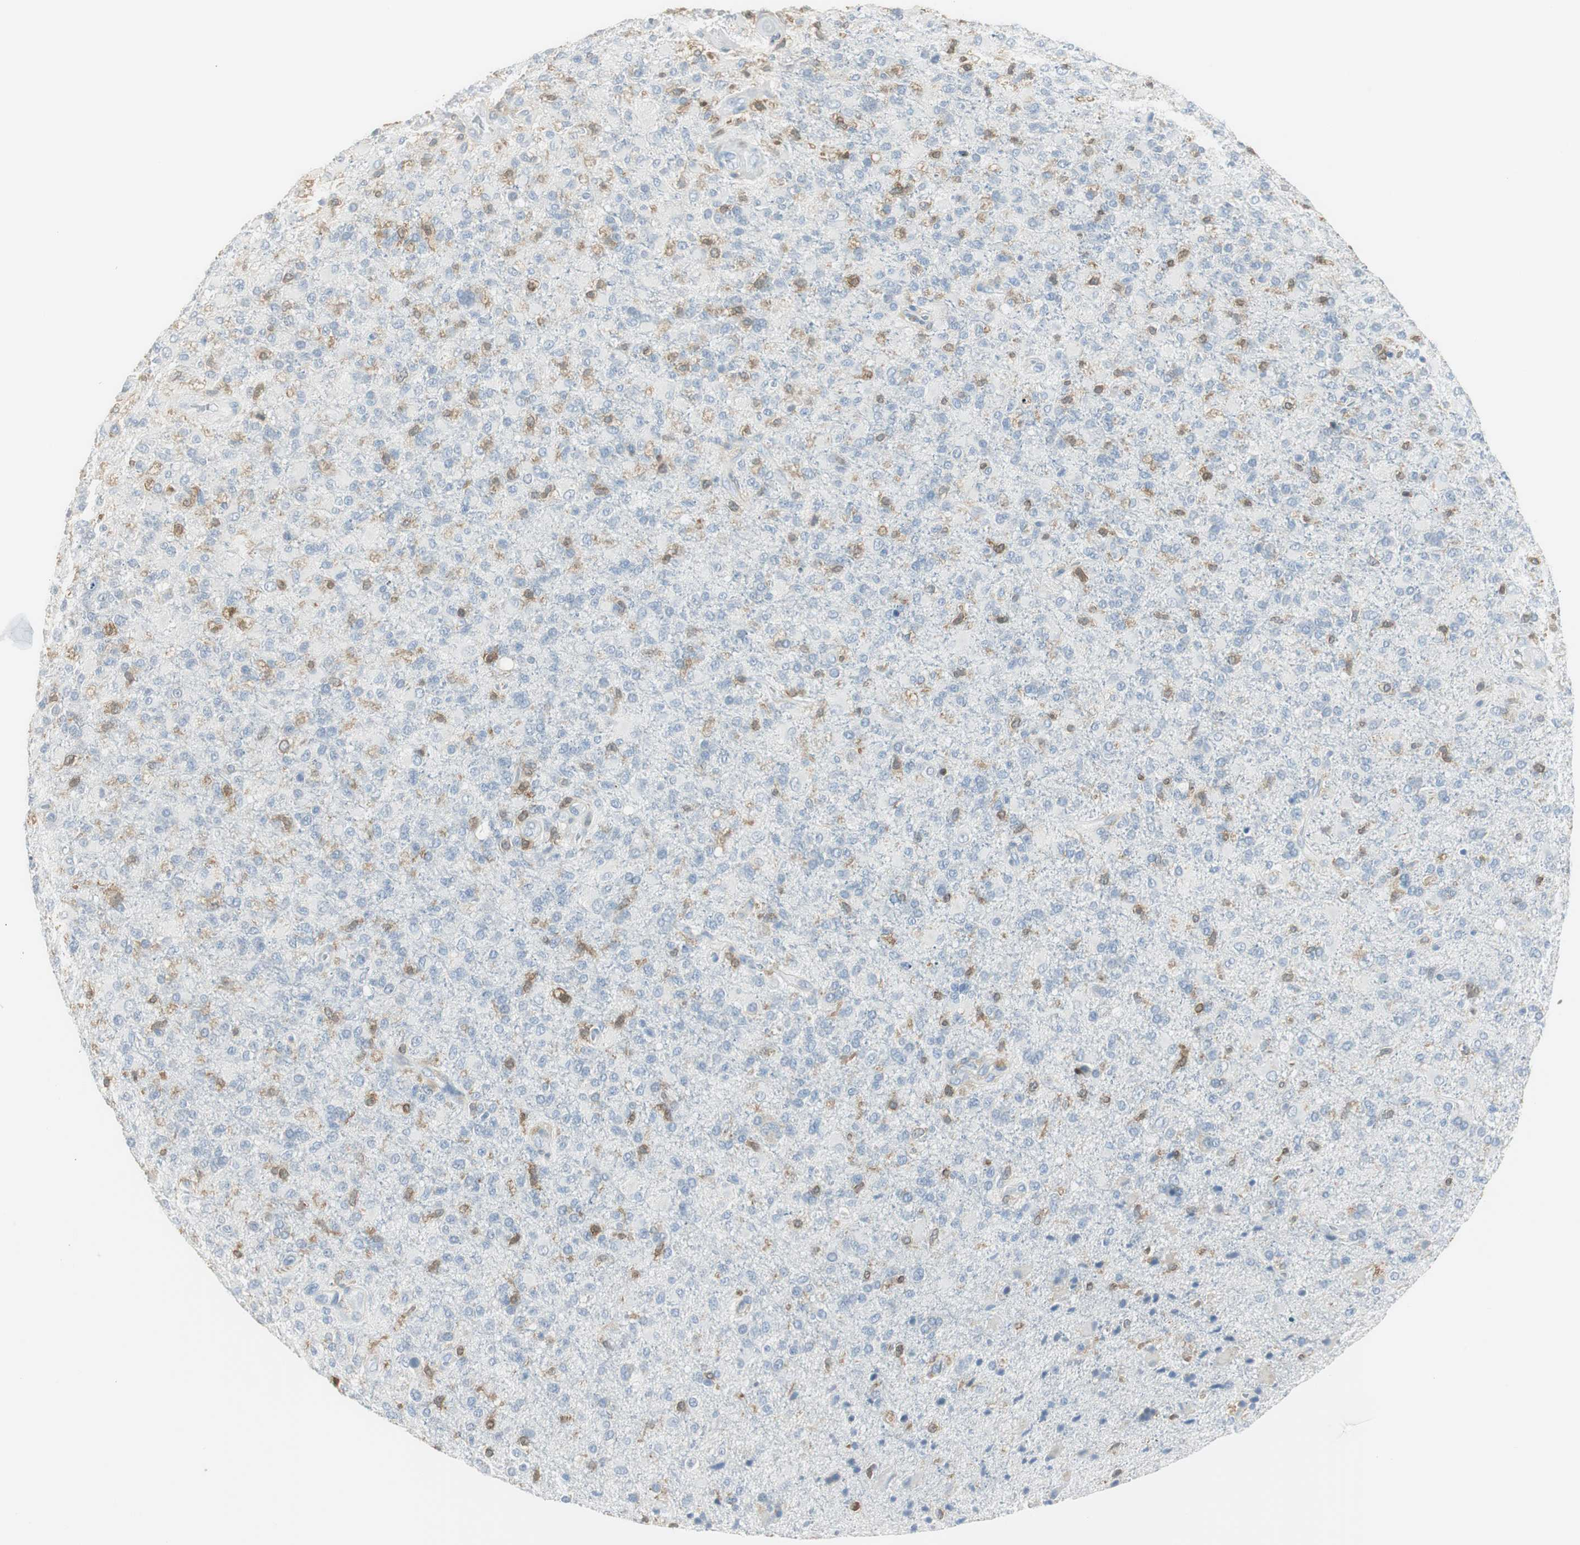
{"staining": {"intensity": "weak", "quantity": "25%-75%", "location": "cytoplasmic/membranous"}, "tissue": "glioma", "cell_type": "Tumor cells", "image_type": "cancer", "snomed": [{"axis": "morphology", "description": "Glioma, malignant, High grade"}, {"axis": "topography", "description": "Brain"}], "caption": "Brown immunohistochemical staining in human glioma shows weak cytoplasmic/membranous expression in approximately 25%-75% of tumor cells.", "gene": "MSTO1", "patient": {"sex": "male", "age": 71}}